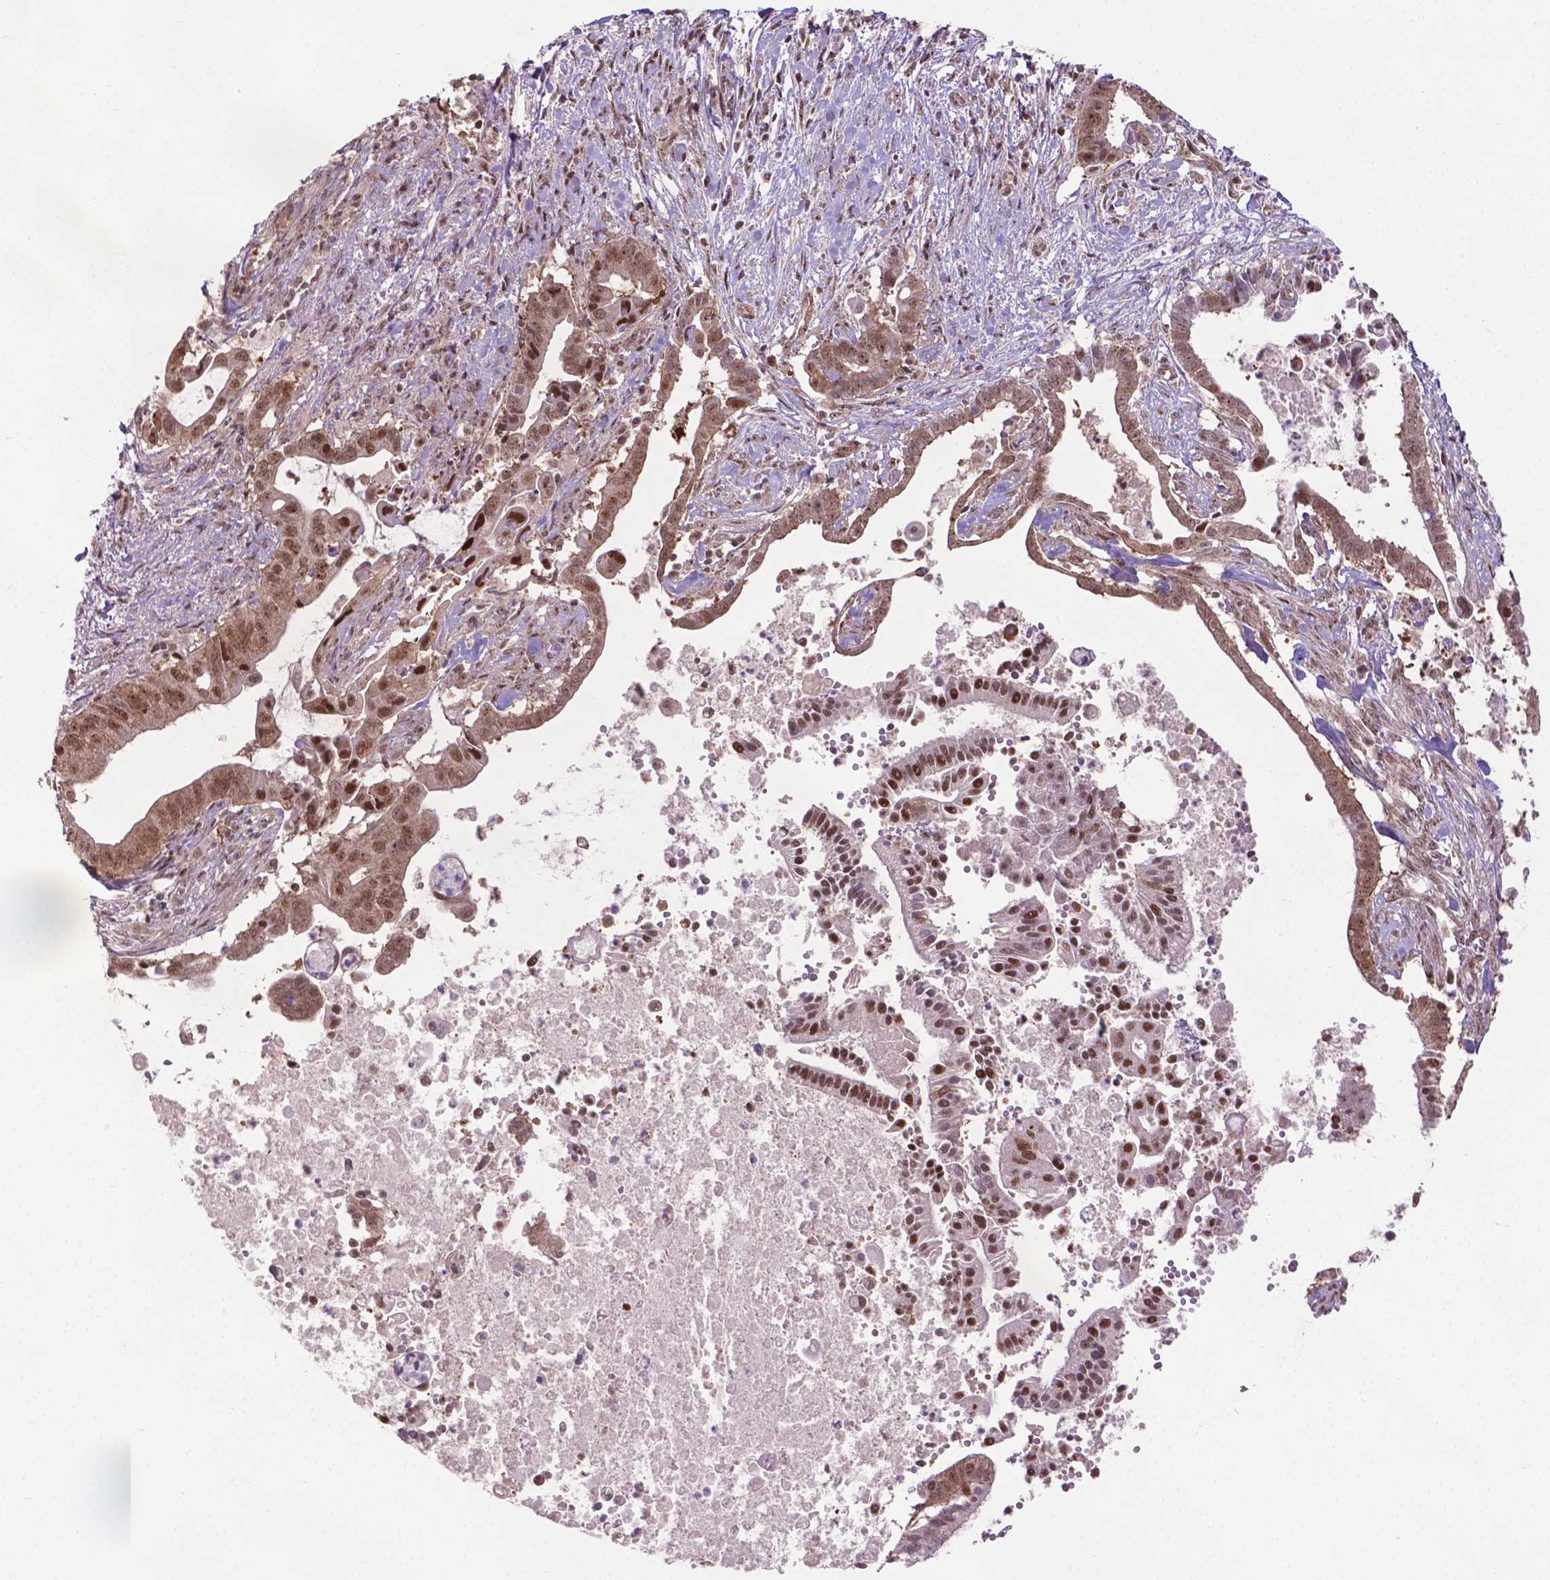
{"staining": {"intensity": "moderate", "quantity": ">75%", "location": "cytoplasmic/membranous,nuclear"}, "tissue": "pancreatic cancer", "cell_type": "Tumor cells", "image_type": "cancer", "snomed": [{"axis": "morphology", "description": "Adenocarcinoma, NOS"}, {"axis": "topography", "description": "Pancreas"}], "caption": "Immunohistochemical staining of pancreatic cancer reveals moderate cytoplasmic/membranous and nuclear protein expression in about >75% of tumor cells.", "gene": "CSNK2A1", "patient": {"sex": "male", "age": 61}}